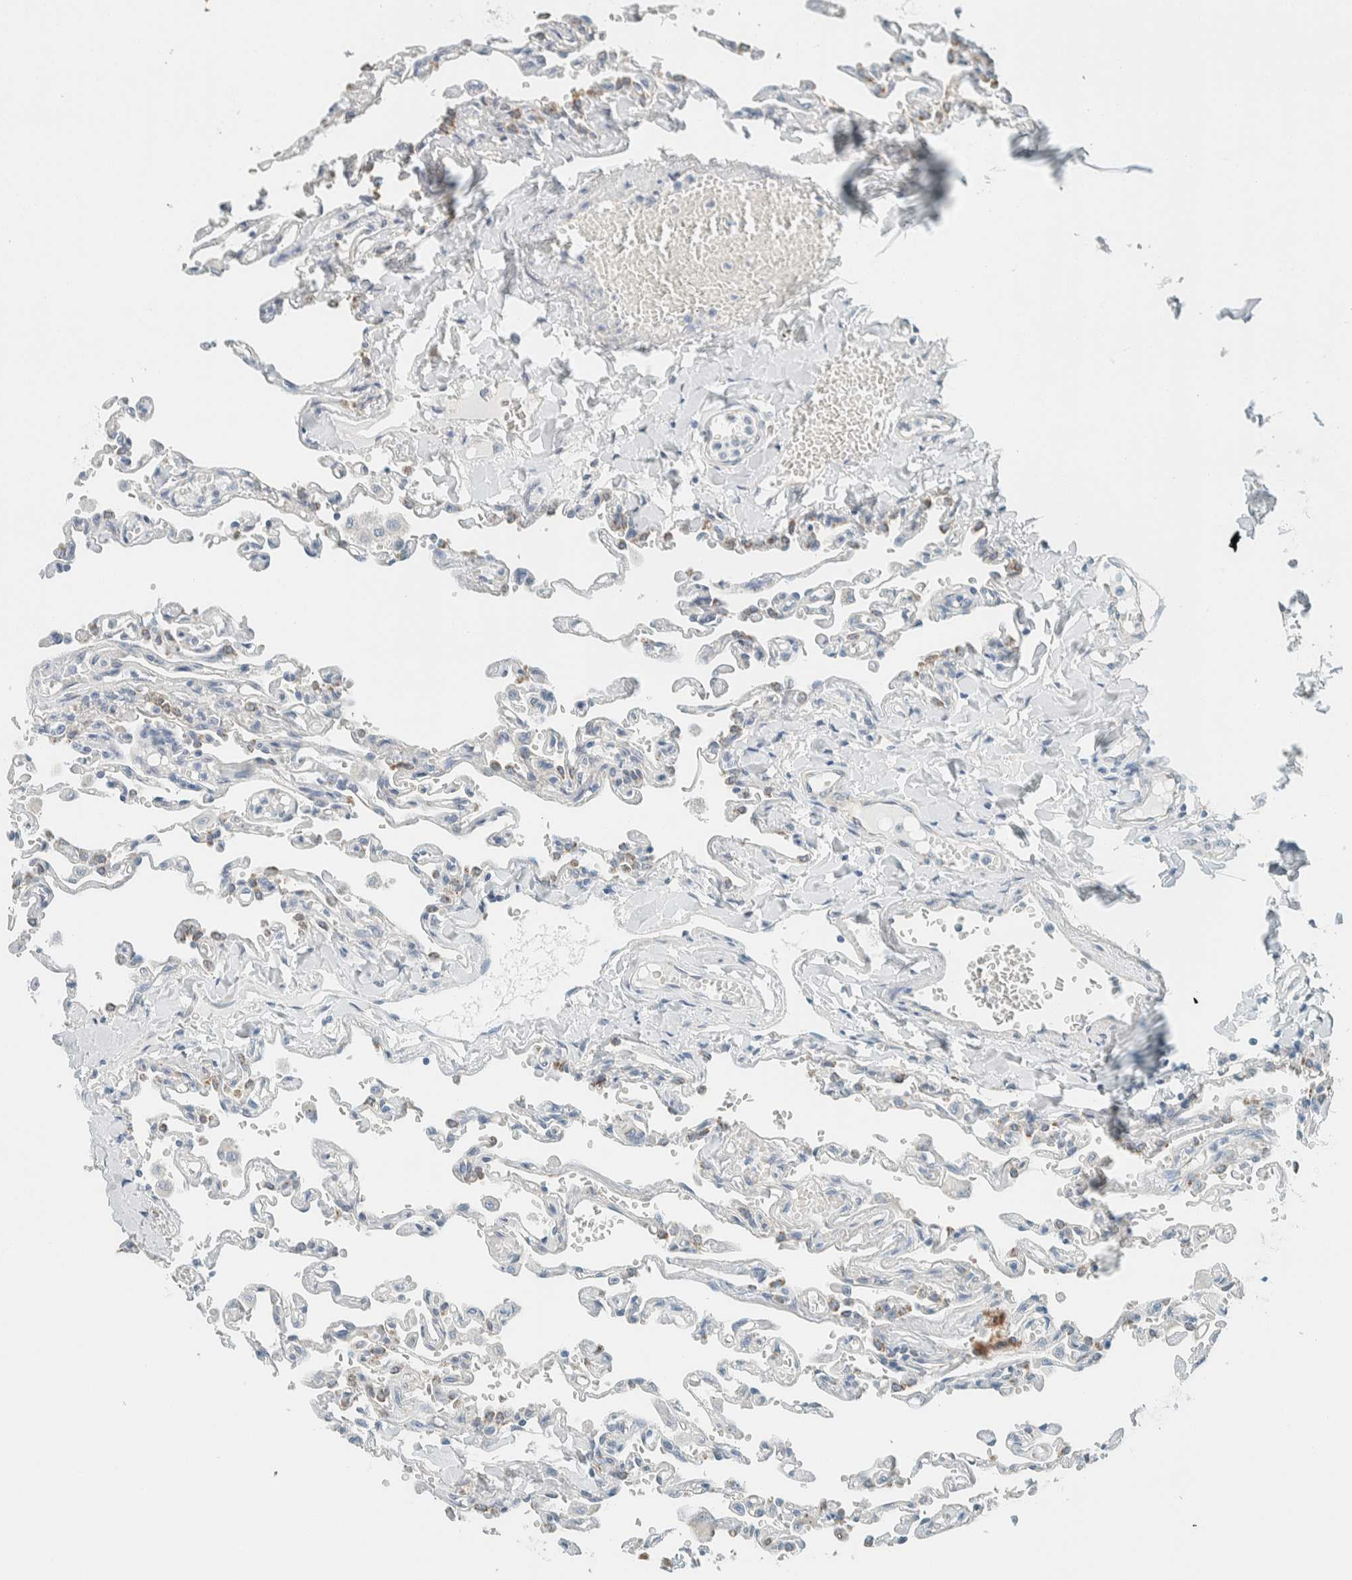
{"staining": {"intensity": "weak", "quantity": "<25%", "location": "cytoplasmic/membranous"}, "tissue": "lung", "cell_type": "Alveolar cells", "image_type": "normal", "snomed": [{"axis": "morphology", "description": "Normal tissue, NOS"}, {"axis": "topography", "description": "Lung"}], "caption": "High power microscopy histopathology image of an immunohistochemistry image of normal lung, revealing no significant expression in alveolar cells.", "gene": "ALDH7A1", "patient": {"sex": "male", "age": 21}}